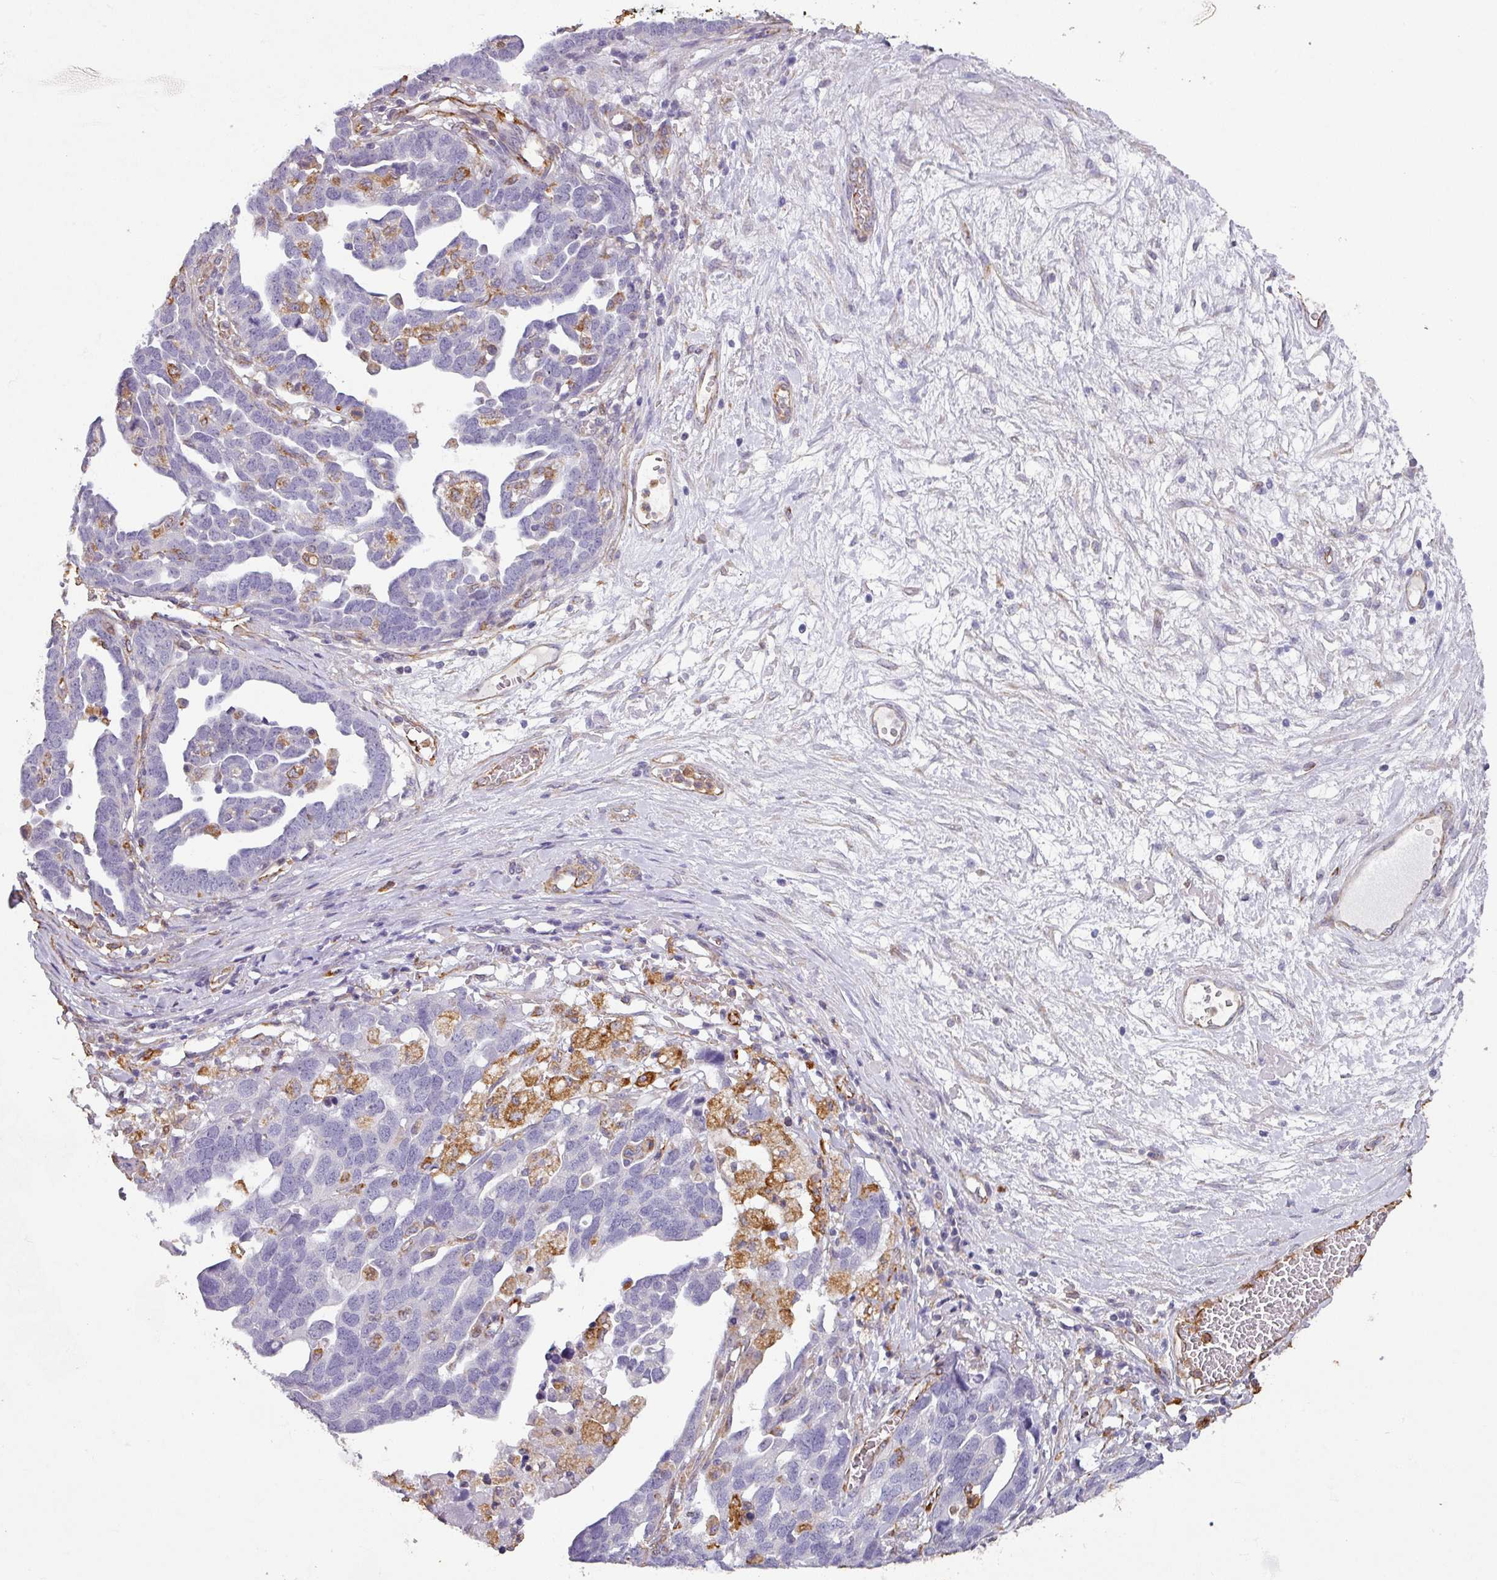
{"staining": {"intensity": "negative", "quantity": "none", "location": "none"}, "tissue": "ovarian cancer", "cell_type": "Tumor cells", "image_type": "cancer", "snomed": [{"axis": "morphology", "description": "Cystadenocarcinoma, serous, NOS"}, {"axis": "topography", "description": "Ovary"}], "caption": "The immunohistochemistry micrograph has no significant expression in tumor cells of ovarian serous cystadenocarcinoma tissue.", "gene": "ZNF280C", "patient": {"sex": "female", "age": 54}}